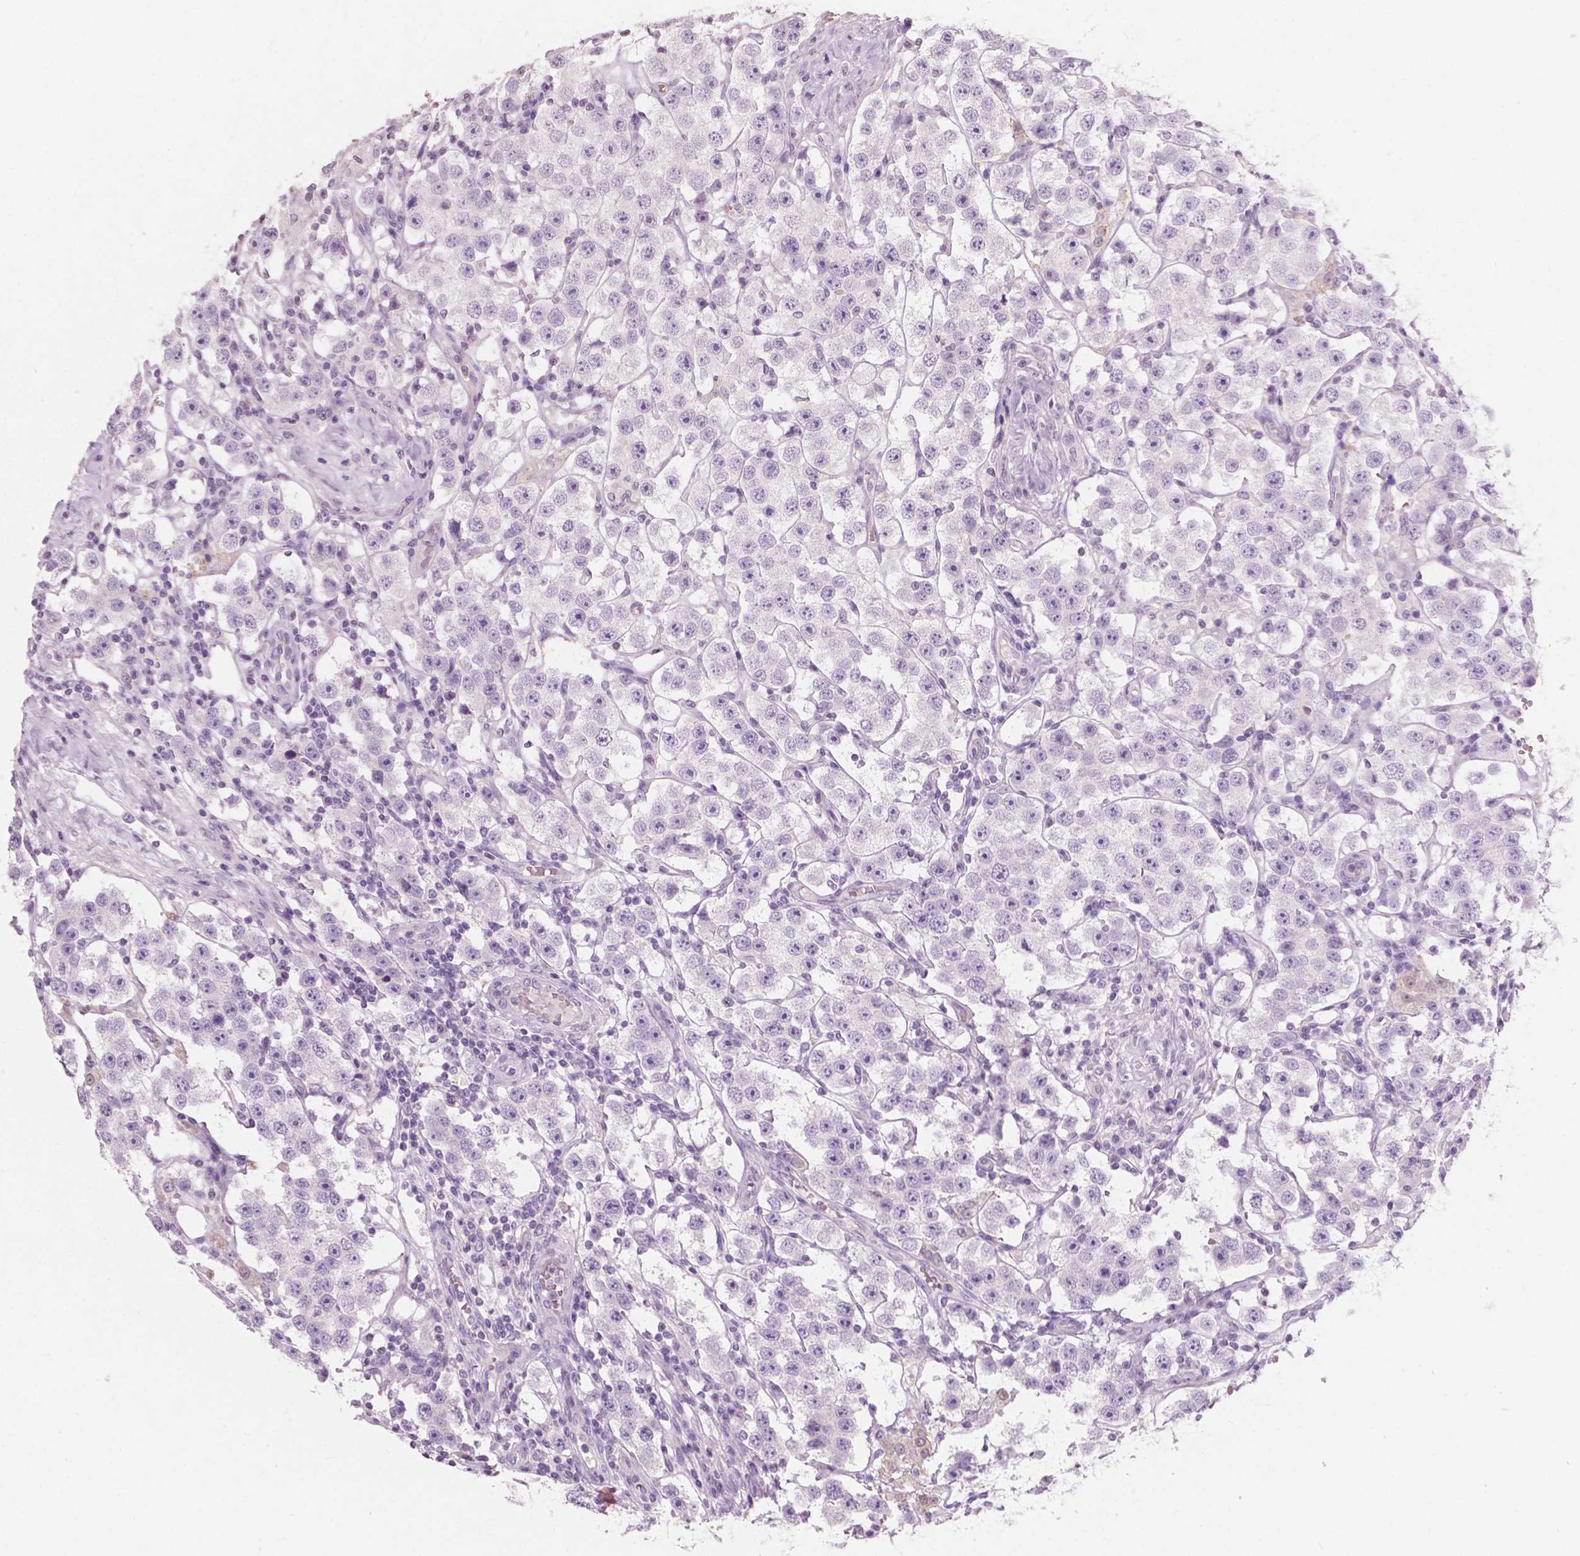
{"staining": {"intensity": "negative", "quantity": "none", "location": "none"}, "tissue": "testis cancer", "cell_type": "Tumor cells", "image_type": "cancer", "snomed": [{"axis": "morphology", "description": "Seminoma, NOS"}, {"axis": "topography", "description": "Testis"}], "caption": "Immunohistochemistry image of seminoma (testis) stained for a protein (brown), which reveals no expression in tumor cells.", "gene": "AWAT1", "patient": {"sex": "male", "age": 37}}